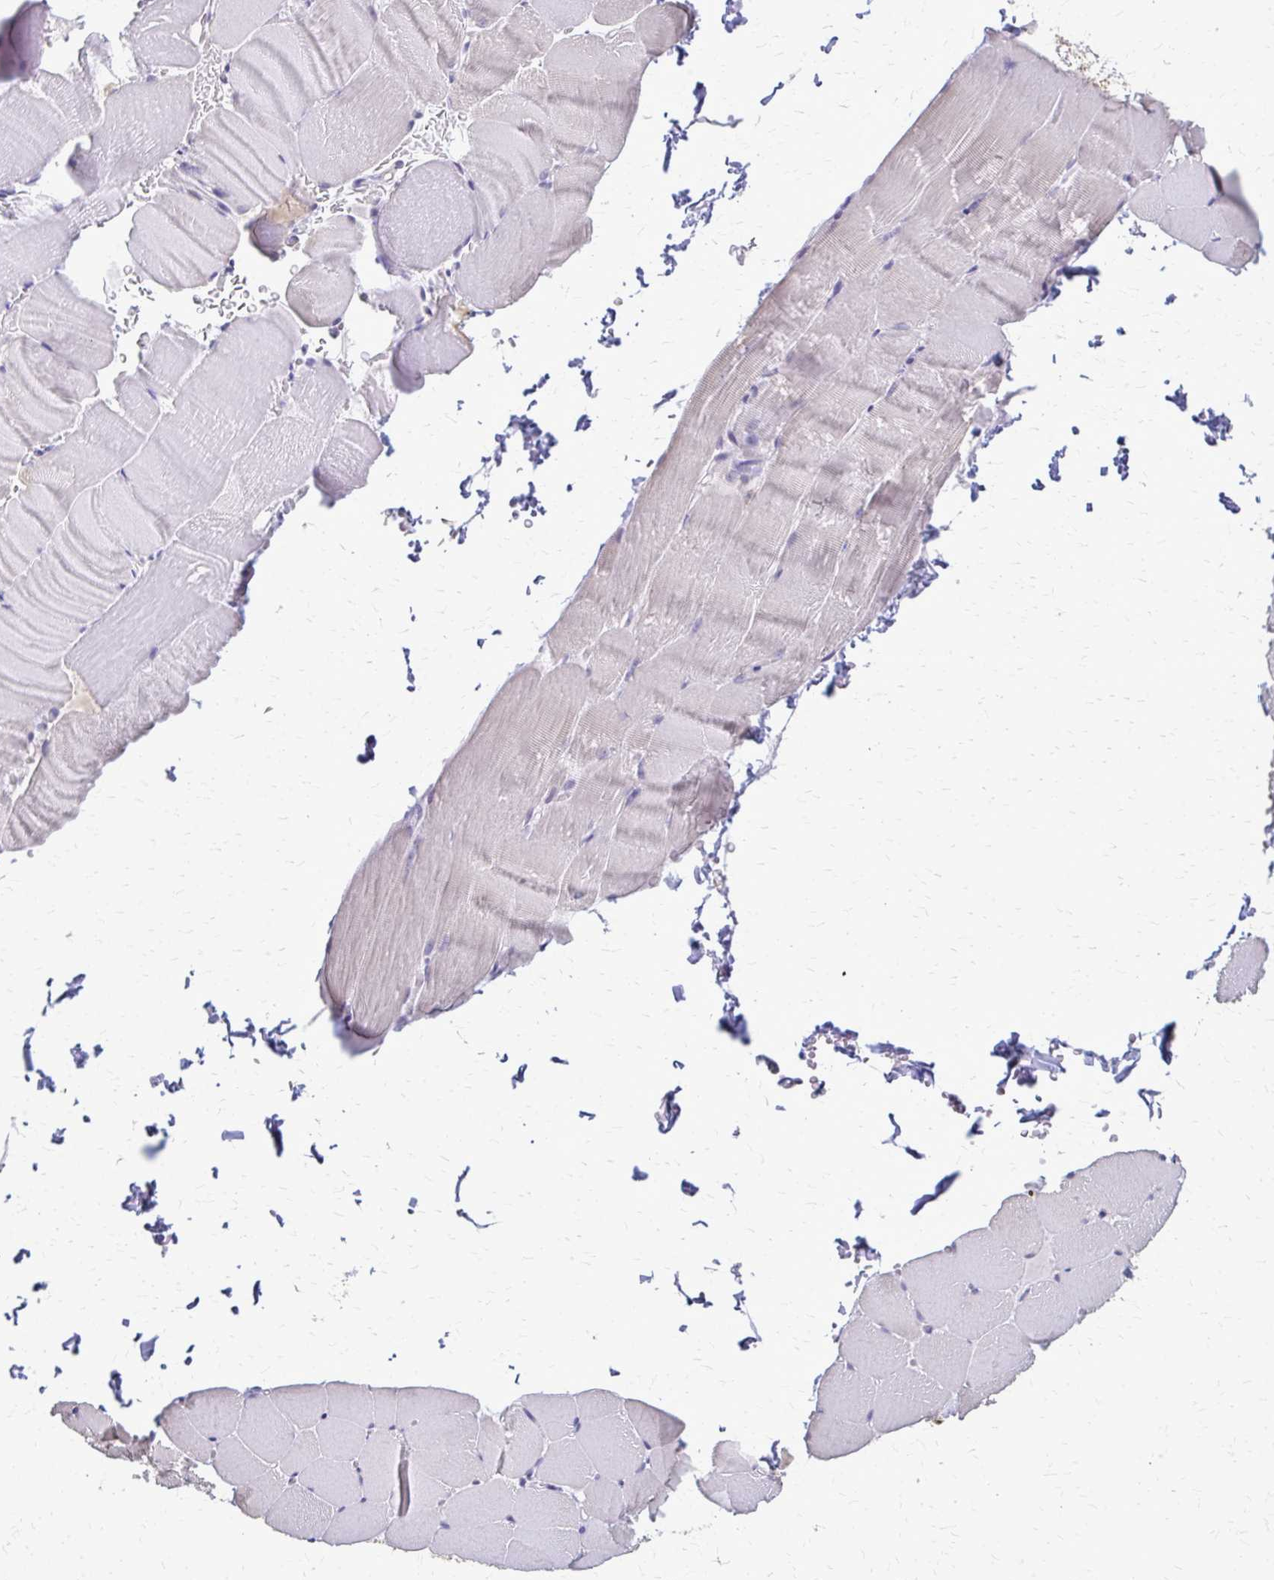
{"staining": {"intensity": "negative", "quantity": "none", "location": "none"}, "tissue": "skeletal muscle", "cell_type": "Myocytes", "image_type": "normal", "snomed": [{"axis": "morphology", "description": "Normal tissue, NOS"}, {"axis": "topography", "description": "Skeletal muscle"}], "caption": "Myocytes show no significant expression in benign skeletal muscle. The staining is performed using DAB (3,3'-diaminobenzidine) brown chromogen with nuclei counter-stained in using hematoxylin.", "gene": "PLCB1", "patient": {"sex": "female", "age": 37}}